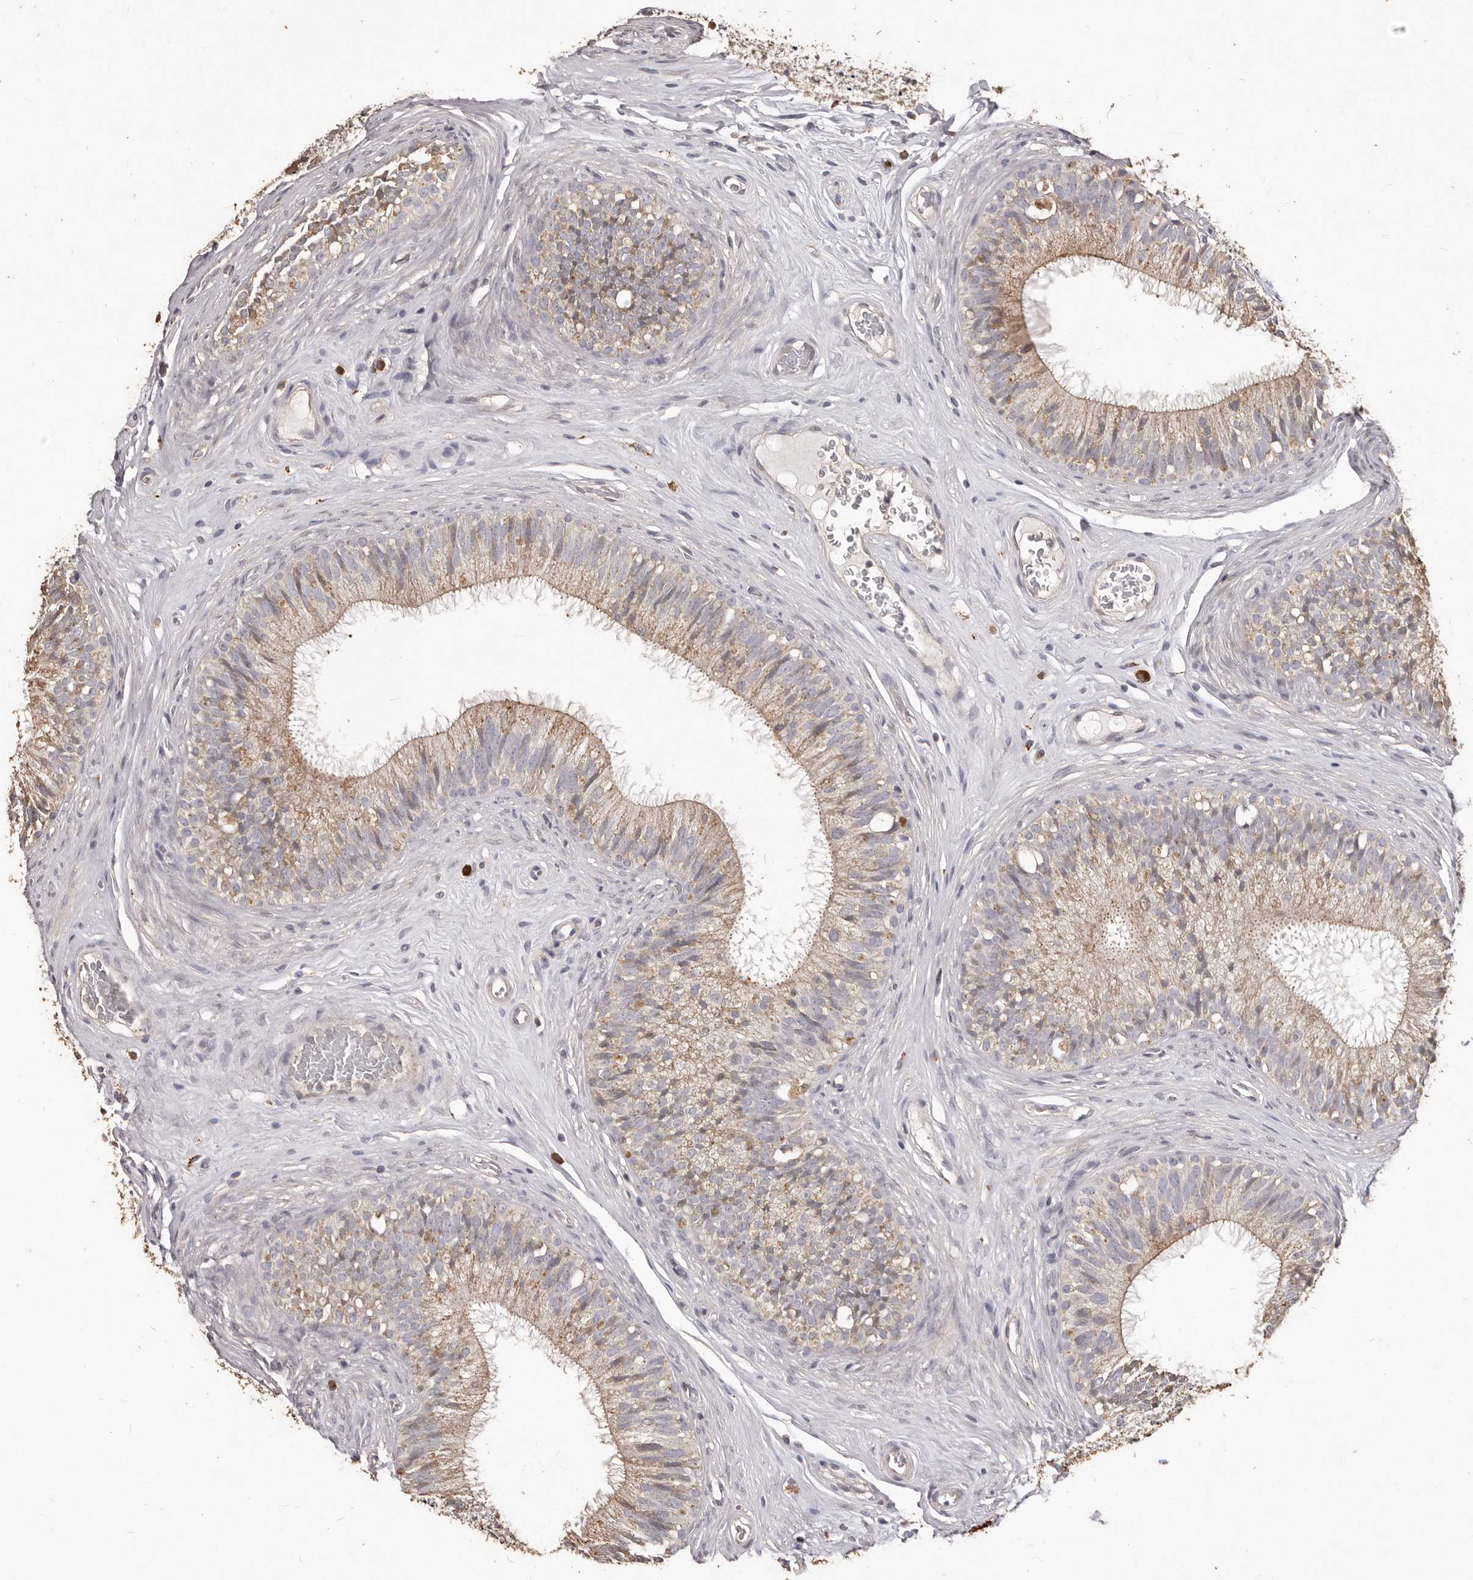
{"staining": {"intensity": "moderate", "quantity": "25%-75%", "location": "cytoplasmic/membranous"}, "tissue": "epididymis", "cell_type": "Glandular cells", "image_type": "normal", "snomed": [{"axis": "morphology", "description": "Normal tissue, NOS"}, {"axis": "topography", "description": "Epididymis"}], "caption": "This is a histology image of immunohistochemistry staining of benign epididymis, which shows moderate positivity in the cytoplasmic/membranous of glandular cells.", "gene": "PRSS27", "patient": {"sex": "male", "age": 29}}